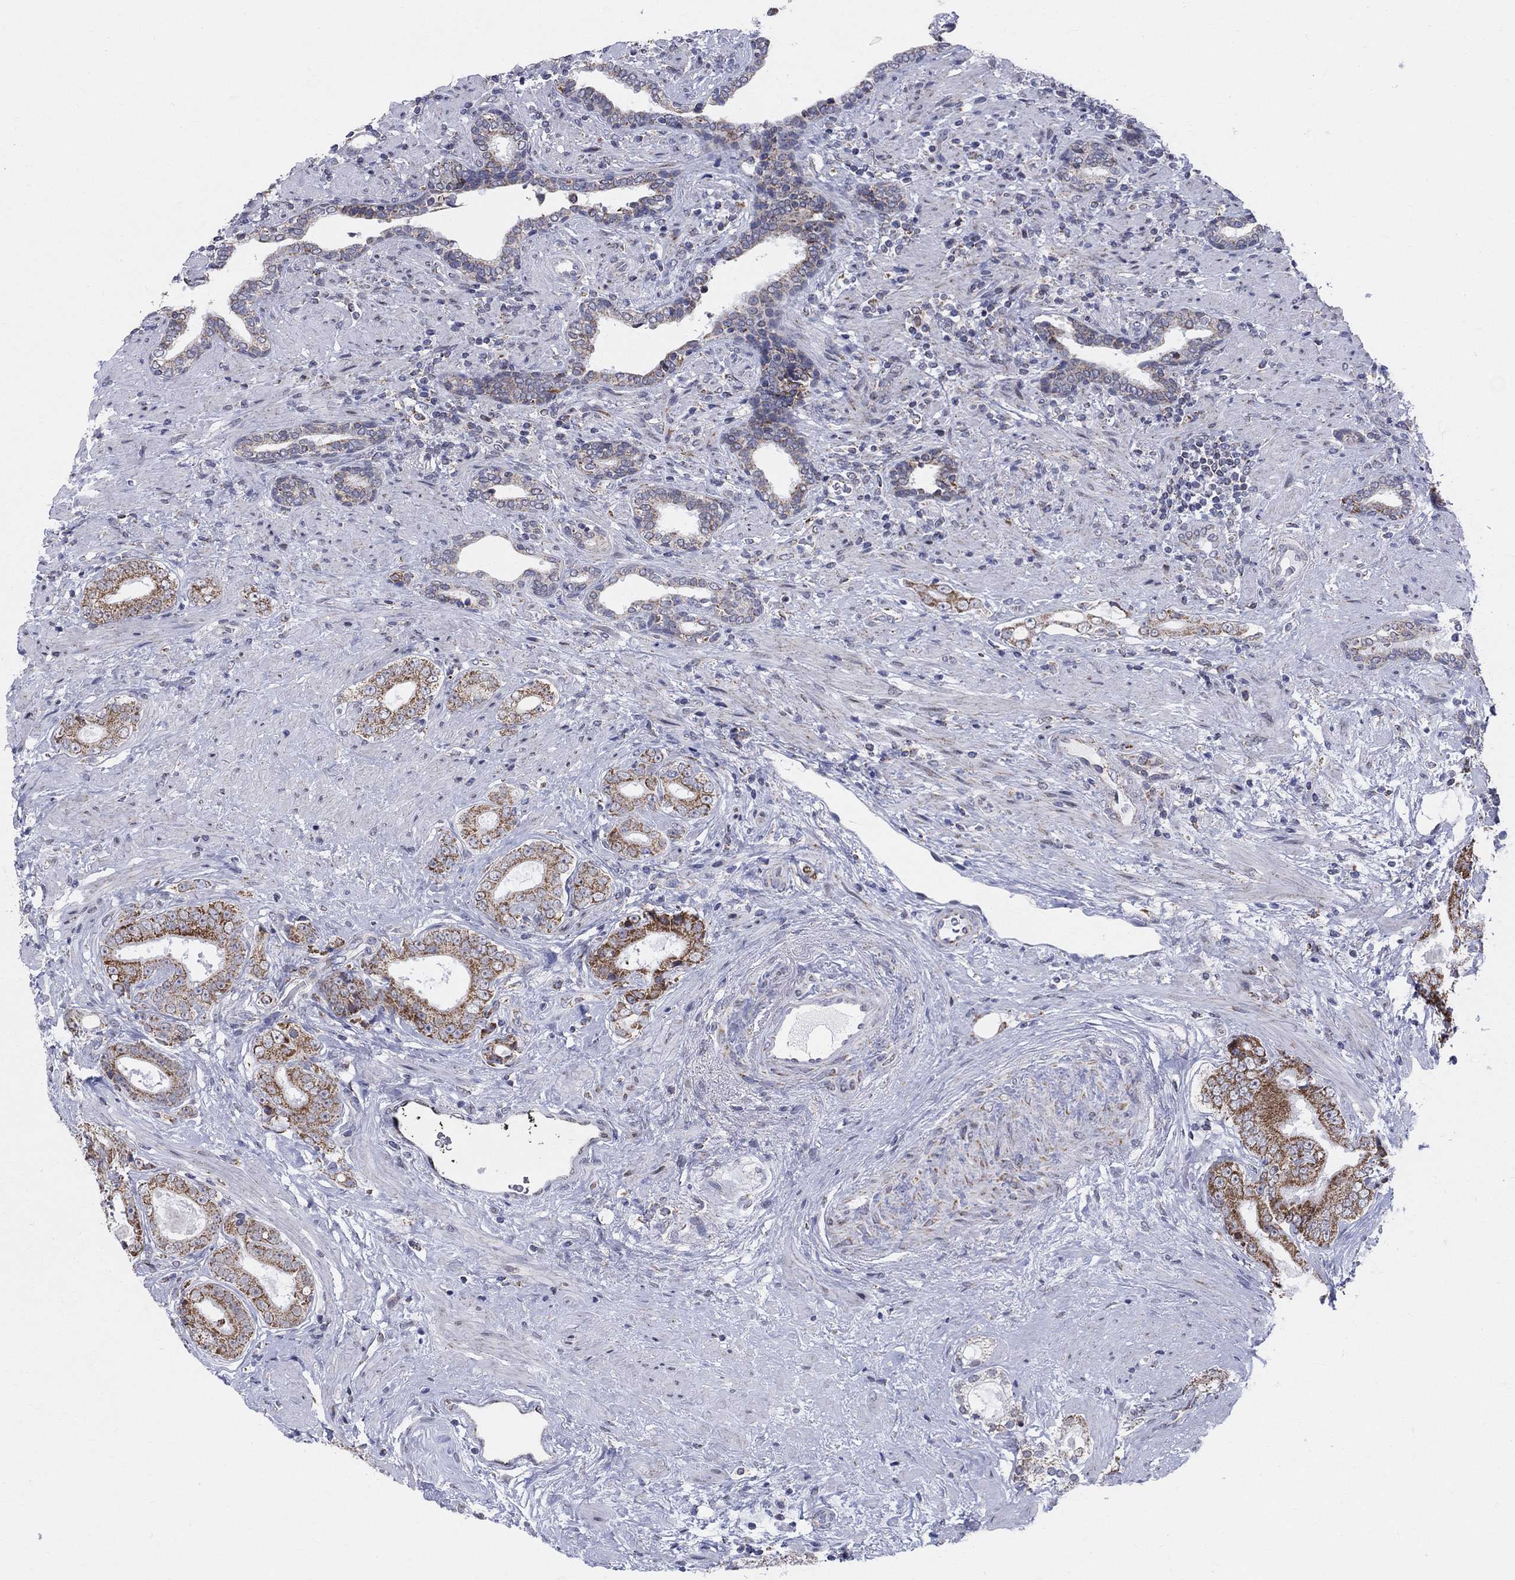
{"staining": {"intensity": "moderate", "quantity": "25%-75%", "location": "cytoplasmic/membranous"}, "tissue": "prostate cancer", "cell_type": "Tumor cells", "image_type": "cancer", "snomed": [{"axis": "morphology", "description": "Adenocarcinoma, Low grade"}, {"axis": "topography", "description": "Prostate and seminal vesicle, NOS"}], "caption": "Prostate cancer stained with a brown dye demonstrates moderate cytoplasmic/membranous positive staining in about 25%-75% of tumor cells.", "gene": "KISS1R", "patient": {"sex": "male", "age": 61}}